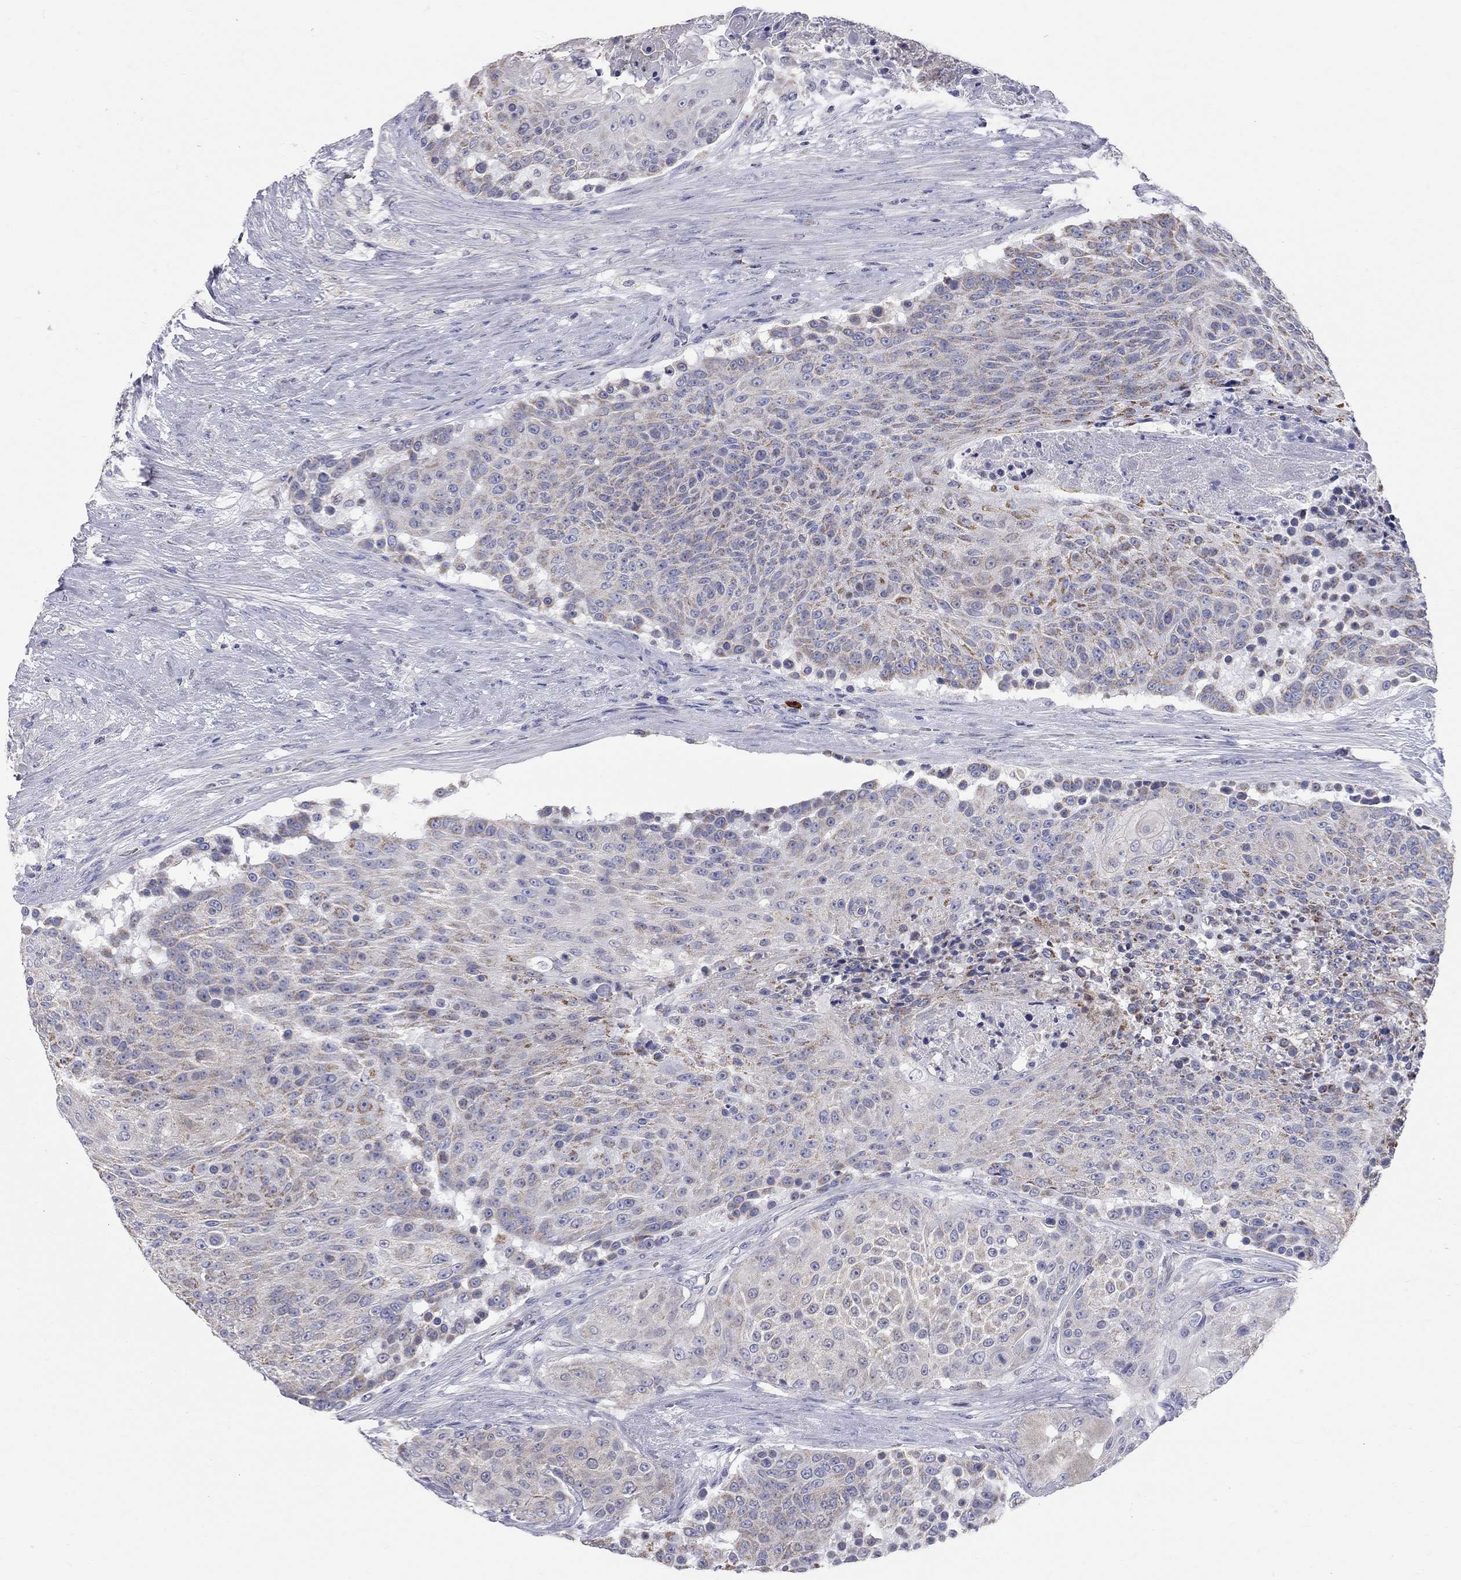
{"staining": {"intensity": "moderate", "quantity": "25%-75%", "location": "cytoplasmic/membranous"}, "tissue": "urothelial cancer", "cell_type": "Tumor cells", "image_type": "cancer", "snomed": [{"axis": "morphology", "description": "Urothelial carcinoma, High grade"}, {"axis": "topography", "description": "Urinary bladder"}], "caption": "Immunohistochemical staining of urothelial cancer demonstrates medium levels of moderate cytoplasmic/membranous expression in about 25%-75% of tumor cells.", "gene": "CFAP161", "patient": {"sex": "female", "age": 63}}